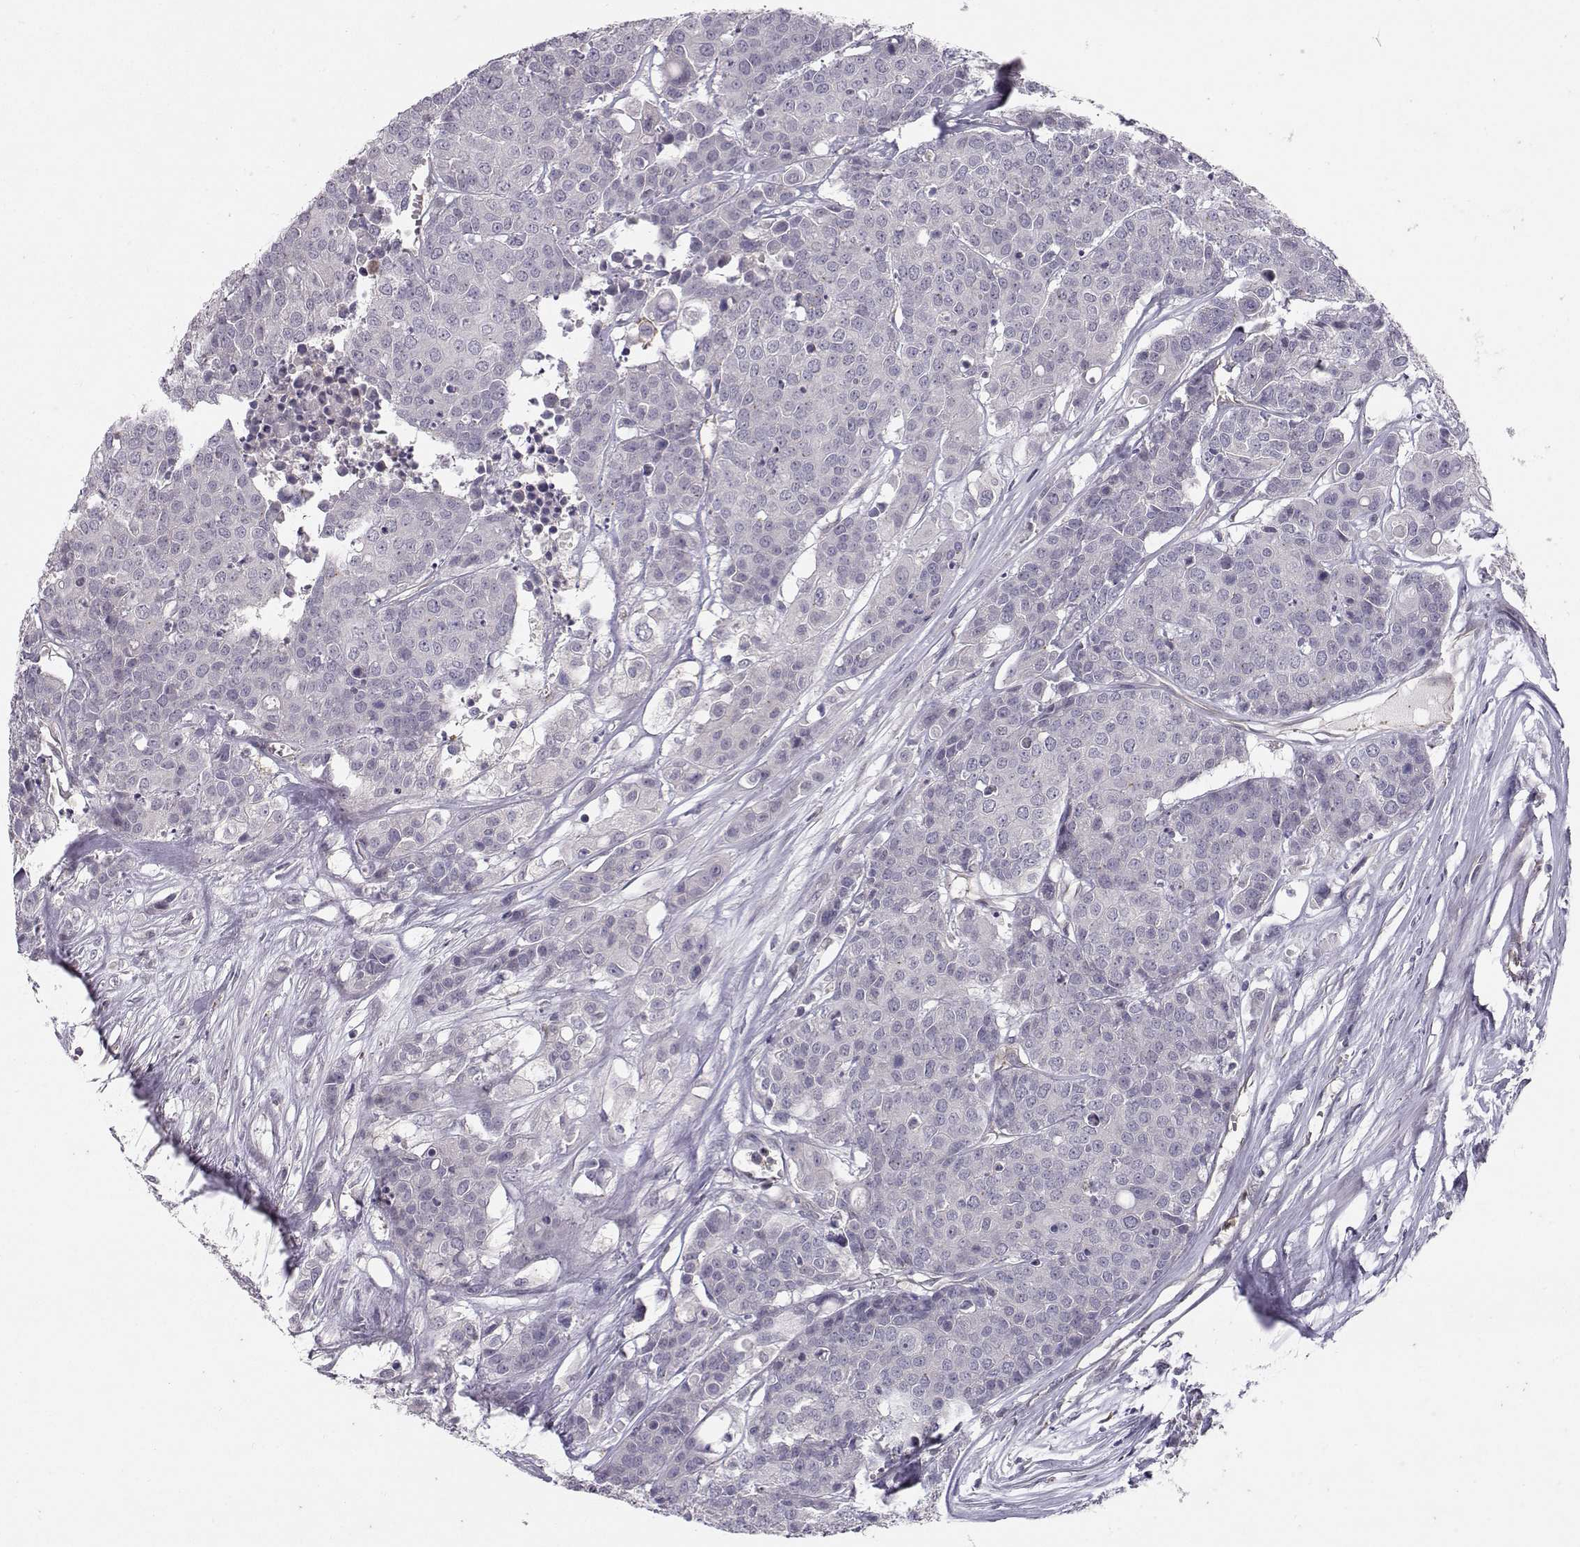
{"staining": {"intensity": "negative", "quantity": "none", "location": "none"}, "tissue": "carcinoid", "cell_type": "Tumor cells", "image_type": "cancer", "snomed": [{"axis": "morphology", "description": "Carcinoid, malignant, NOS"}, {"axis": "topography", "description": "Colon"}], "caption": "Image shows no significant protein positivity in tumor cells of malignant carcinoid.", "gene": "OPRD1", "patient": {"sex": "male", "age": 81}}